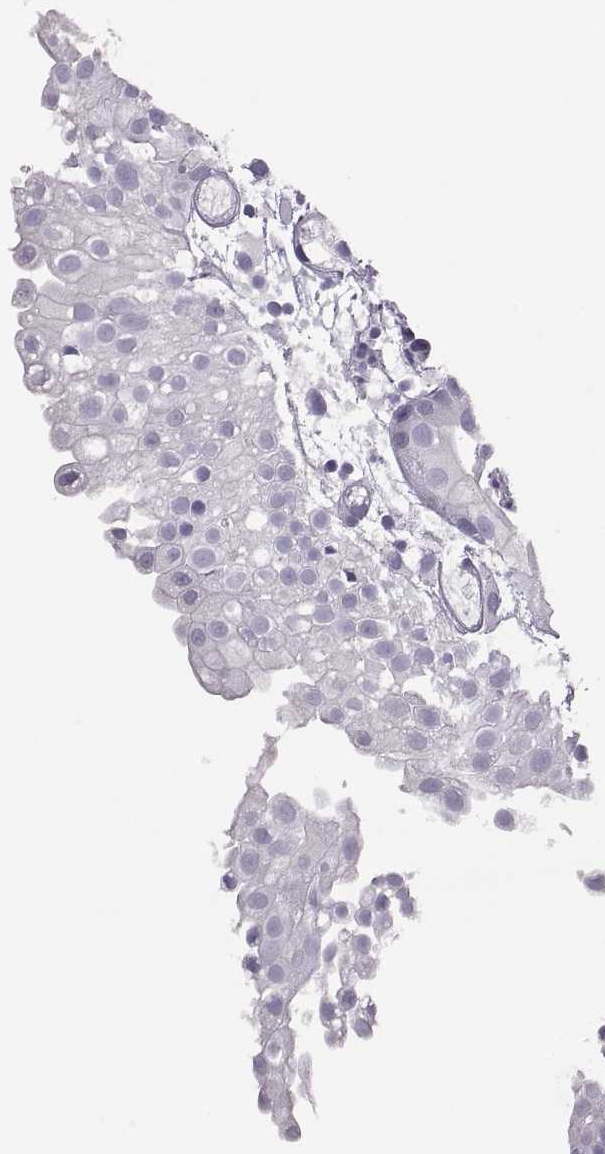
{"staining": {"intensity": "negative", "quantity": "none", "location": "none"}, "tissue": "prostate cancer", "cell_type": "Tumor cells", "image_type": "cancer", "snomed": [{"axis": "morphology", "description": "Adenocarcinoma, High grade"}, {"axis": "topography", "description": "Prostate"}], "caption": "The histopathology image shows no significant expression in tumor cells of adenocarcinoma (high-grade) (prostate).", "gene": "TBX19", "patient": {"sex": "male", "age": 79}}